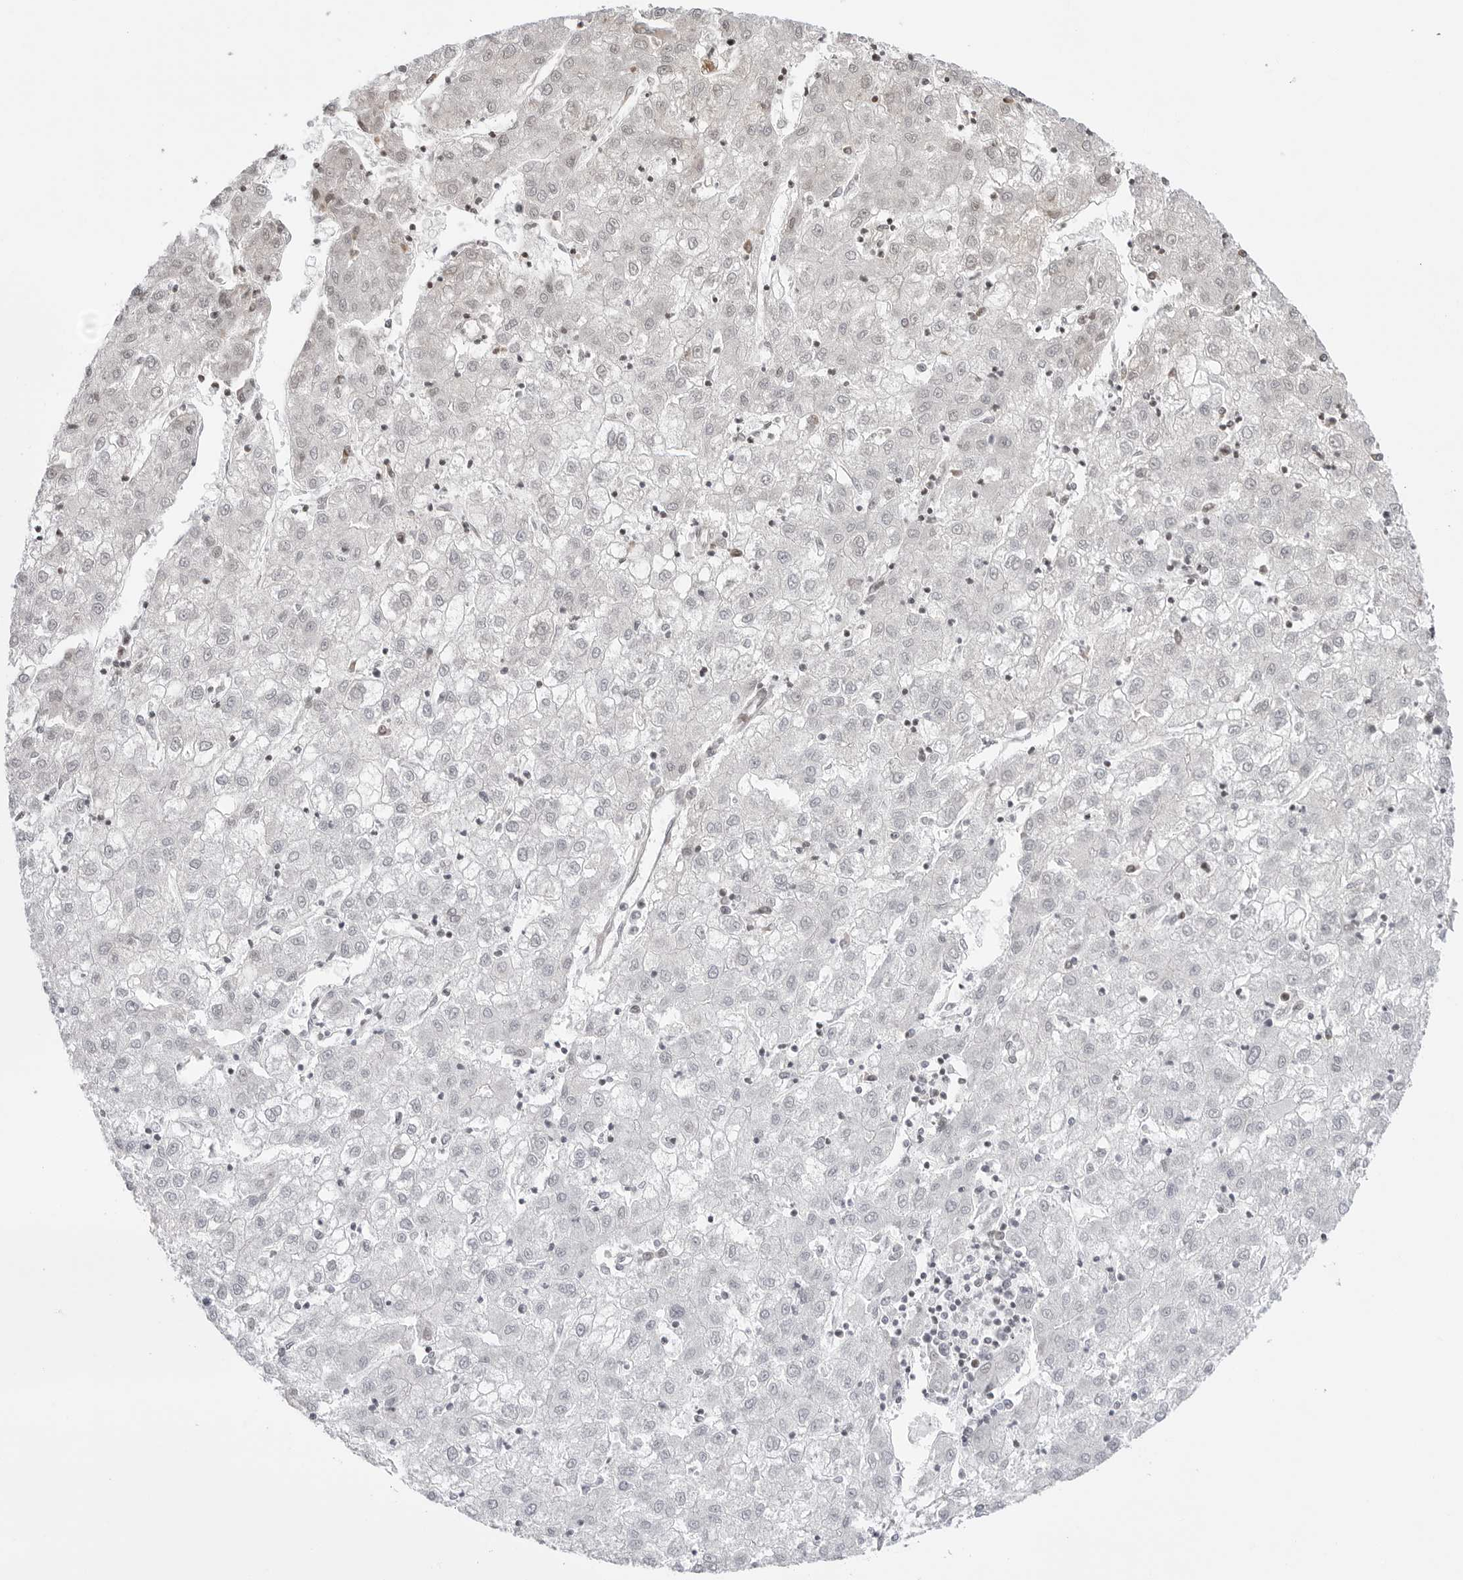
{"staining": {"intensity": "weak", "quantity": "<25%", "location": "cytoplasmic/membranous,nuclear"}, "tissue": "liver cancer", "cell_type": "Tumor cells", "image_type": "cancer", "snomed": [{"axis": "morphology", "description": "Carcinoma, Hepatocellular, NOS"}, {"axis": "topography", "description": "Liver"}], "caption": "Photomicrograph shows no protein expression in tumor cells of liver cancer (hepatocellular carcinoma) tissue.", "gene": "TSSK1B", "patient": {"sex": "male", "age": 72}}